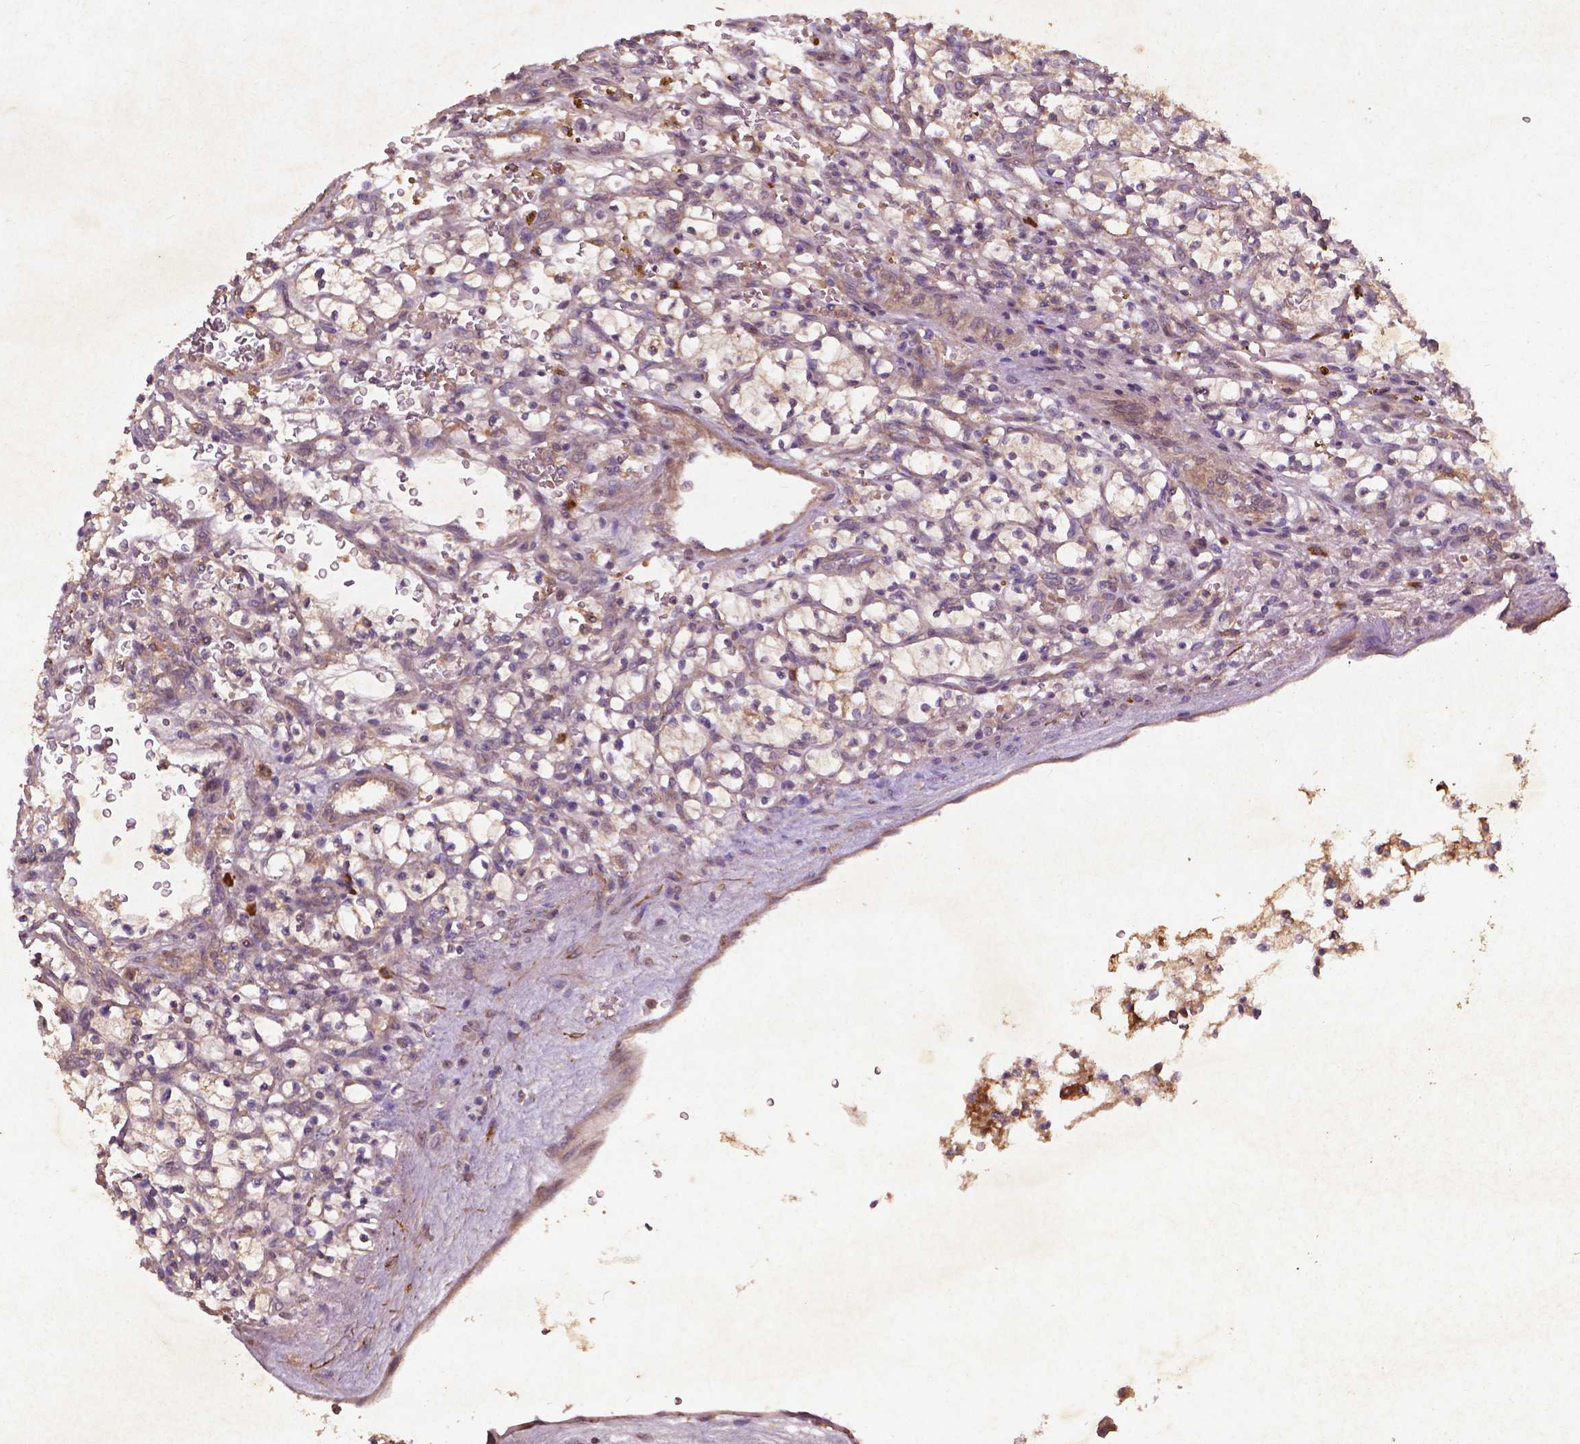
{"staining": {"intensity": "weak", "quantity": ">75%", "location": "cytoplasmic/membranous"}, "tissue": "renal cancer", "cell_type": "Tumor cells", "image_type": "cancer", "snomed": [{"axis": "morphology", "description": "Adenocarcinoma, NOS"}, {"axis": "topography", "description": "Kidney"}], "caption": "There is low levels of weak cytoplasmic/membranous positivity in tumor cells of adenocarcinoma (renal), as demonstrated by immunohistochemical staining (brown color).", "gene": "COQ2", "patient": {"sex": "female", "age": 64}}